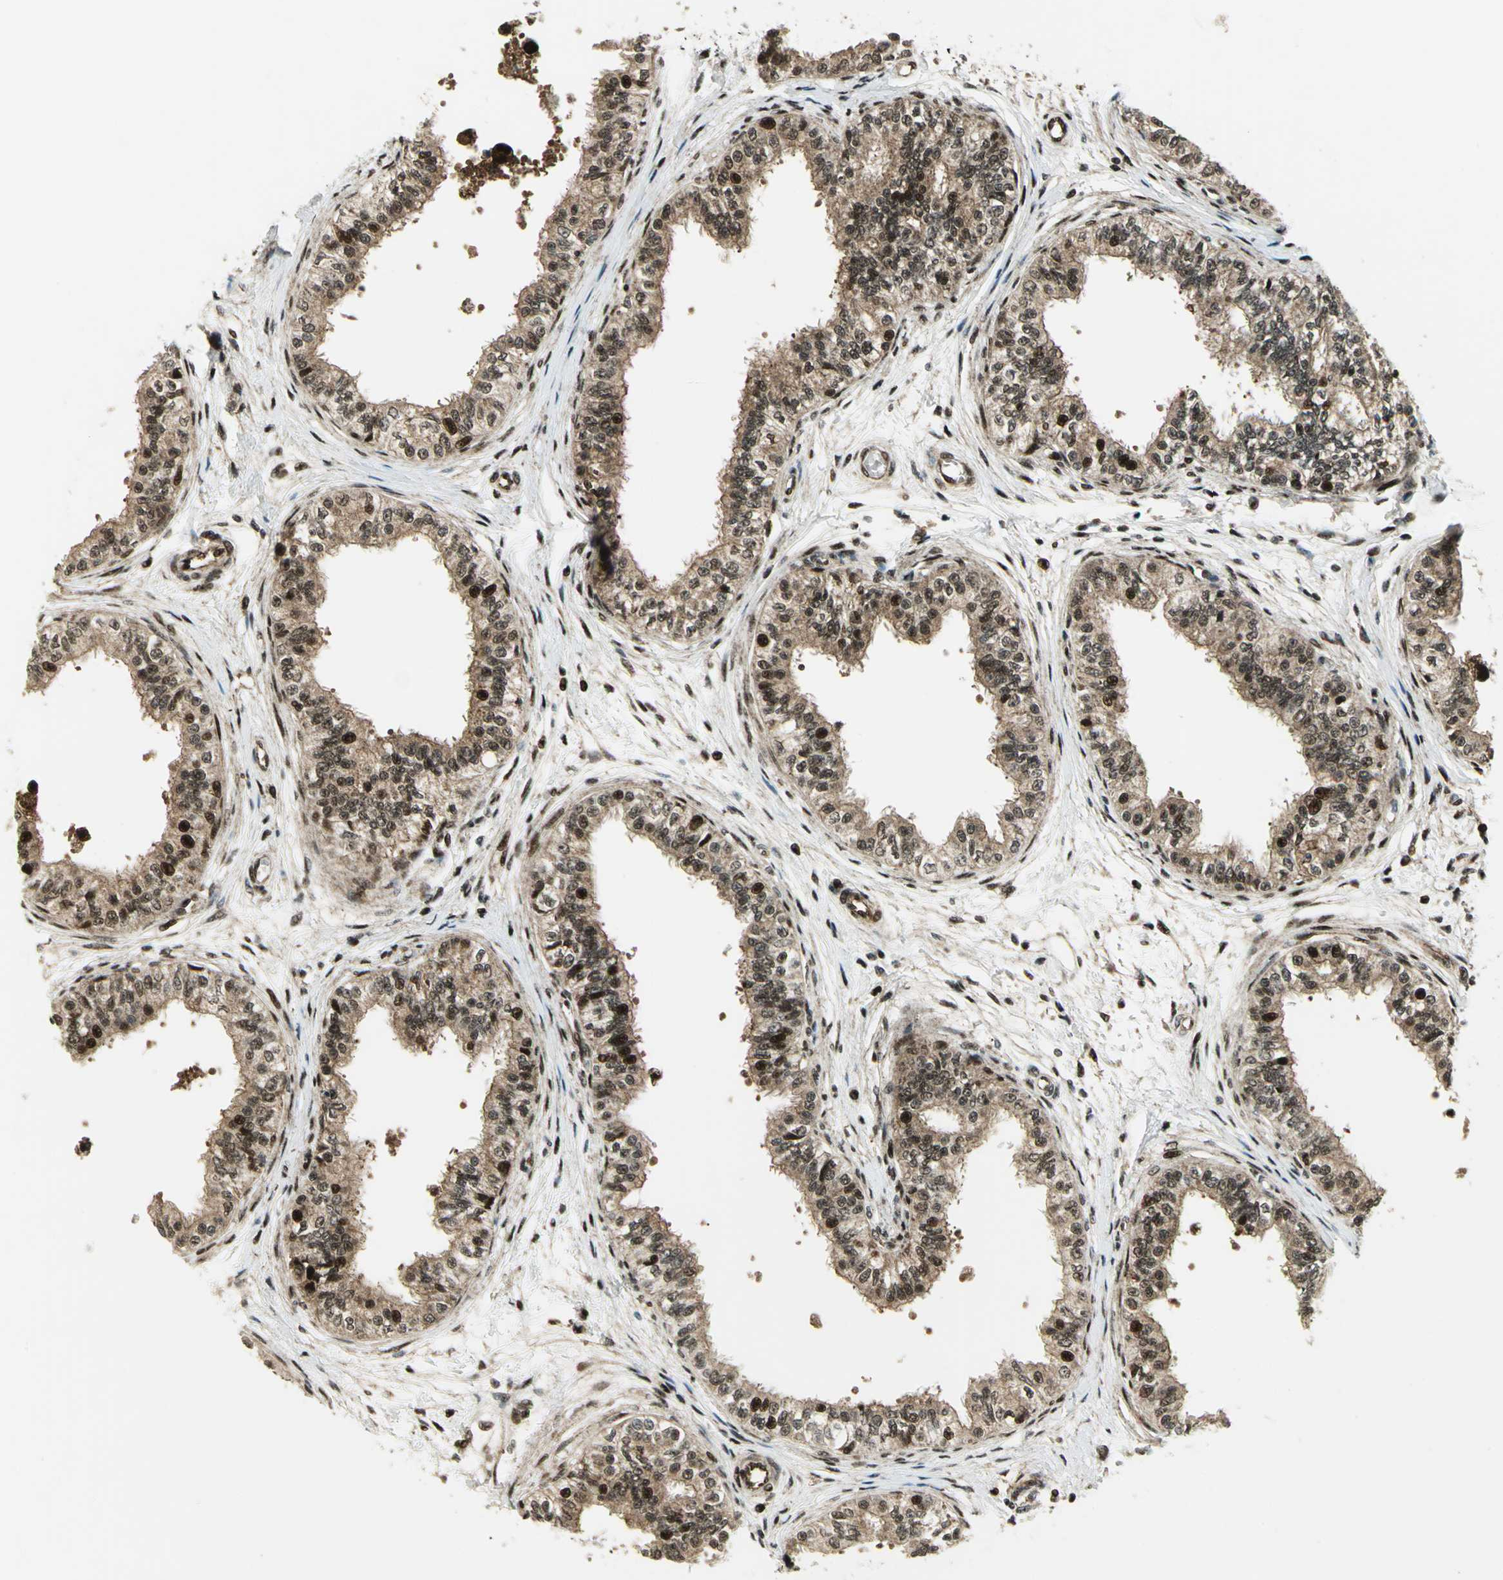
{"staining": {"intensity": "strong", "quantity": ">75%", "location": "cytoplasmic/membranous,nuclear"}, "tissue": "epididymis", "cell_type": "Glandular cells", "image_type": "normal", "snomed": [{"axis": "morphology", "description": "Normal tissue, NOS"}, {"axis": "morphology", "description": "Adenocarcinoma, metastatic, NOS"}, {"axis": "topography", "description": "Testis"}, {"axis": "topography", "description": "Epididymis"}], "caption": "Strong cytoplasmic/membranous,nuclear protein staining is appreciated in about >75% of glandular cells in epididymis.", "gene": "COPS5", "patient": {"sex": "male", "age": 26}}